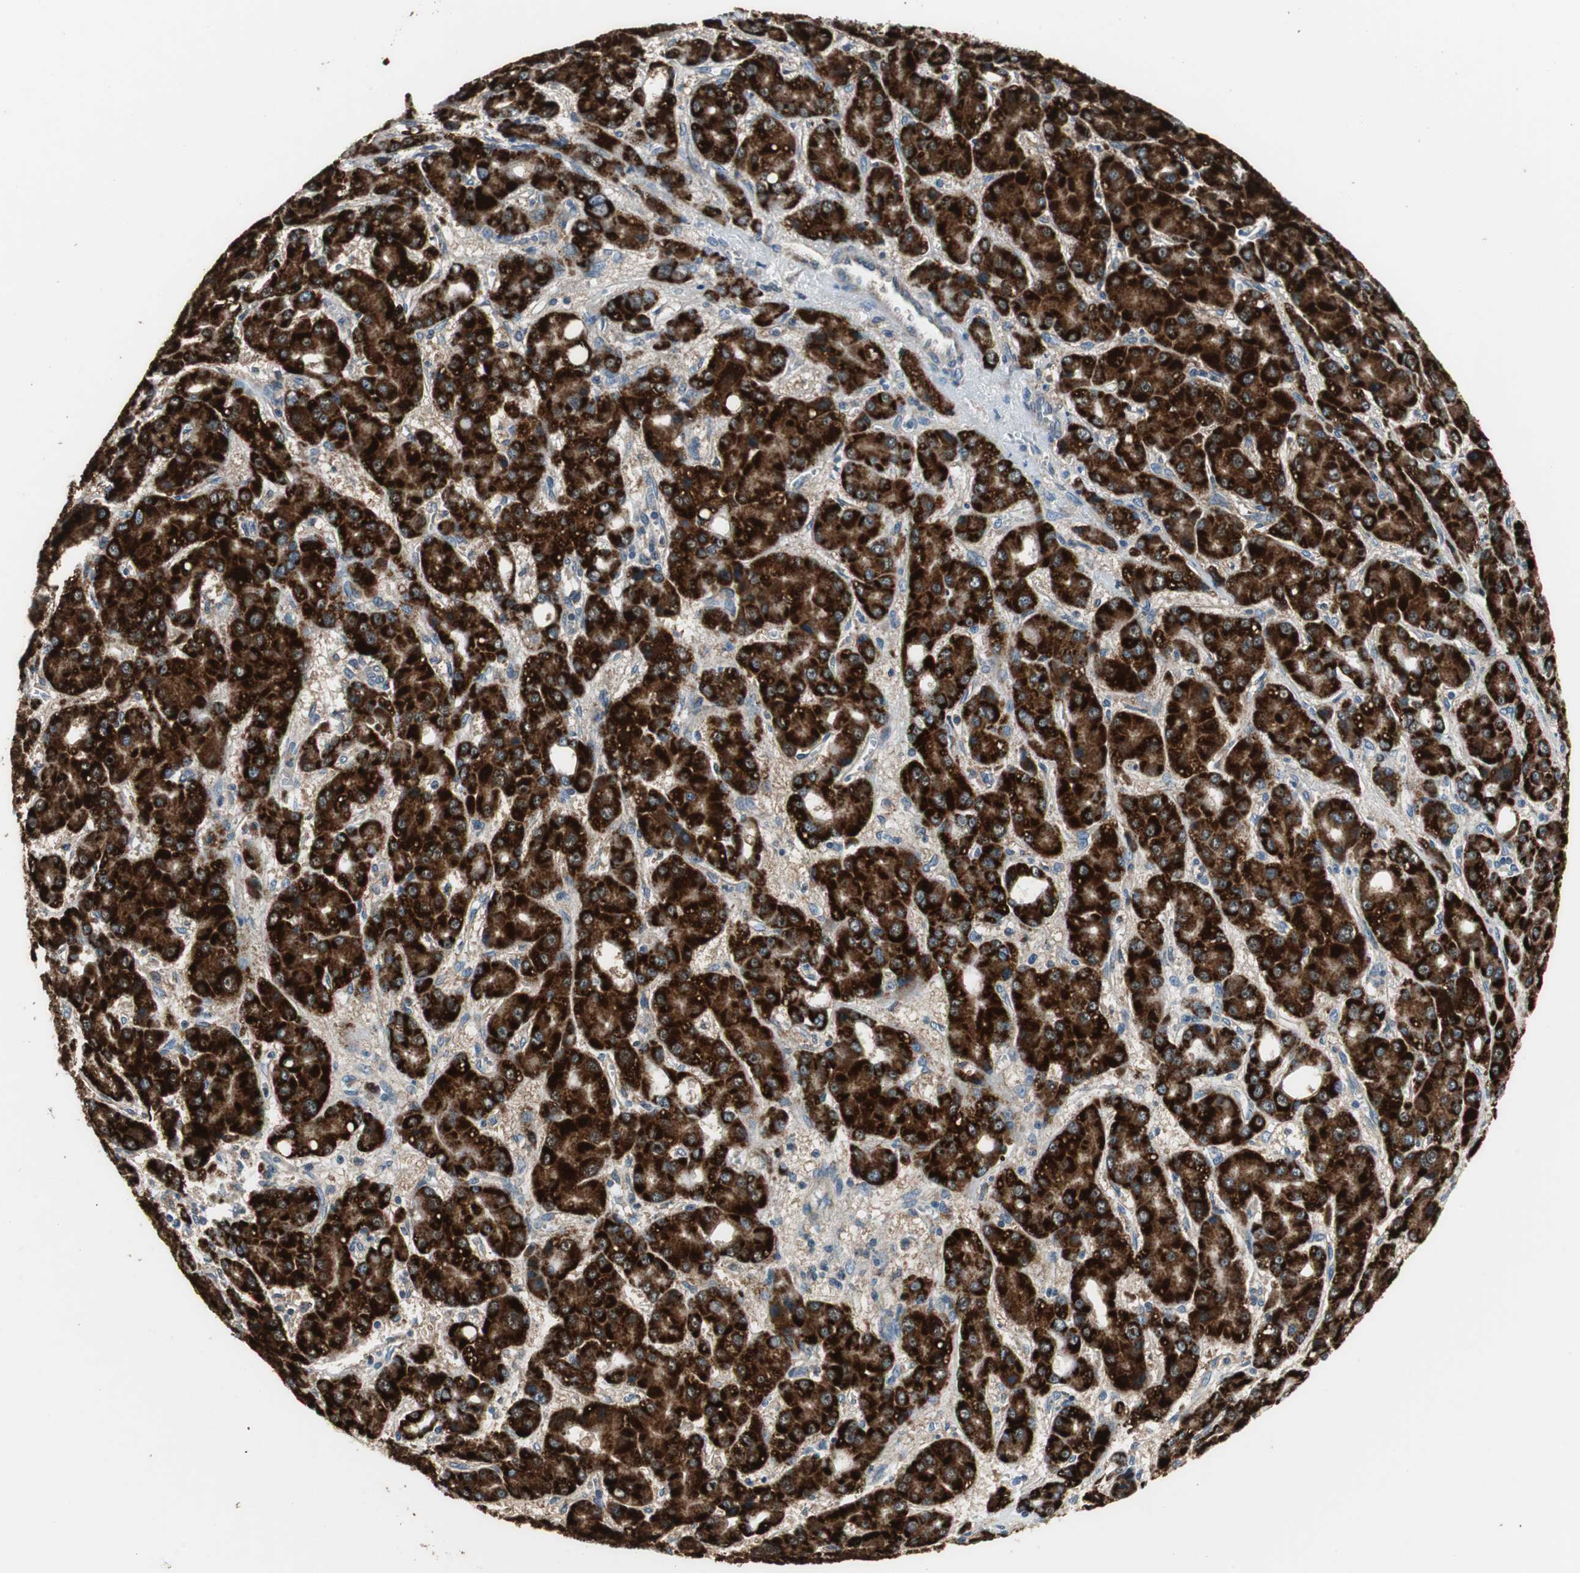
{"staining": {"intensity": "strong", "quantity": ">75%", "location": "cytoplasmic/membranous"}, "tissue": "liver cancer", "cell_type": "Tumor cells", "image_type": "cancer", "snomed": [{"axis": "morphology", "description": "Carcinoma, Hepatocellular, NOS"}, {"axis": "topography", "description": "Liver"}], "caption": "Liver hepatocellular carcinoma stained with a brown dye shows strong cytoplasmic/membranous positive positivity in approximately >75% of tumor cells.", "gene": "PI4KB", "patient": {"sex": "male", "age": 55}}